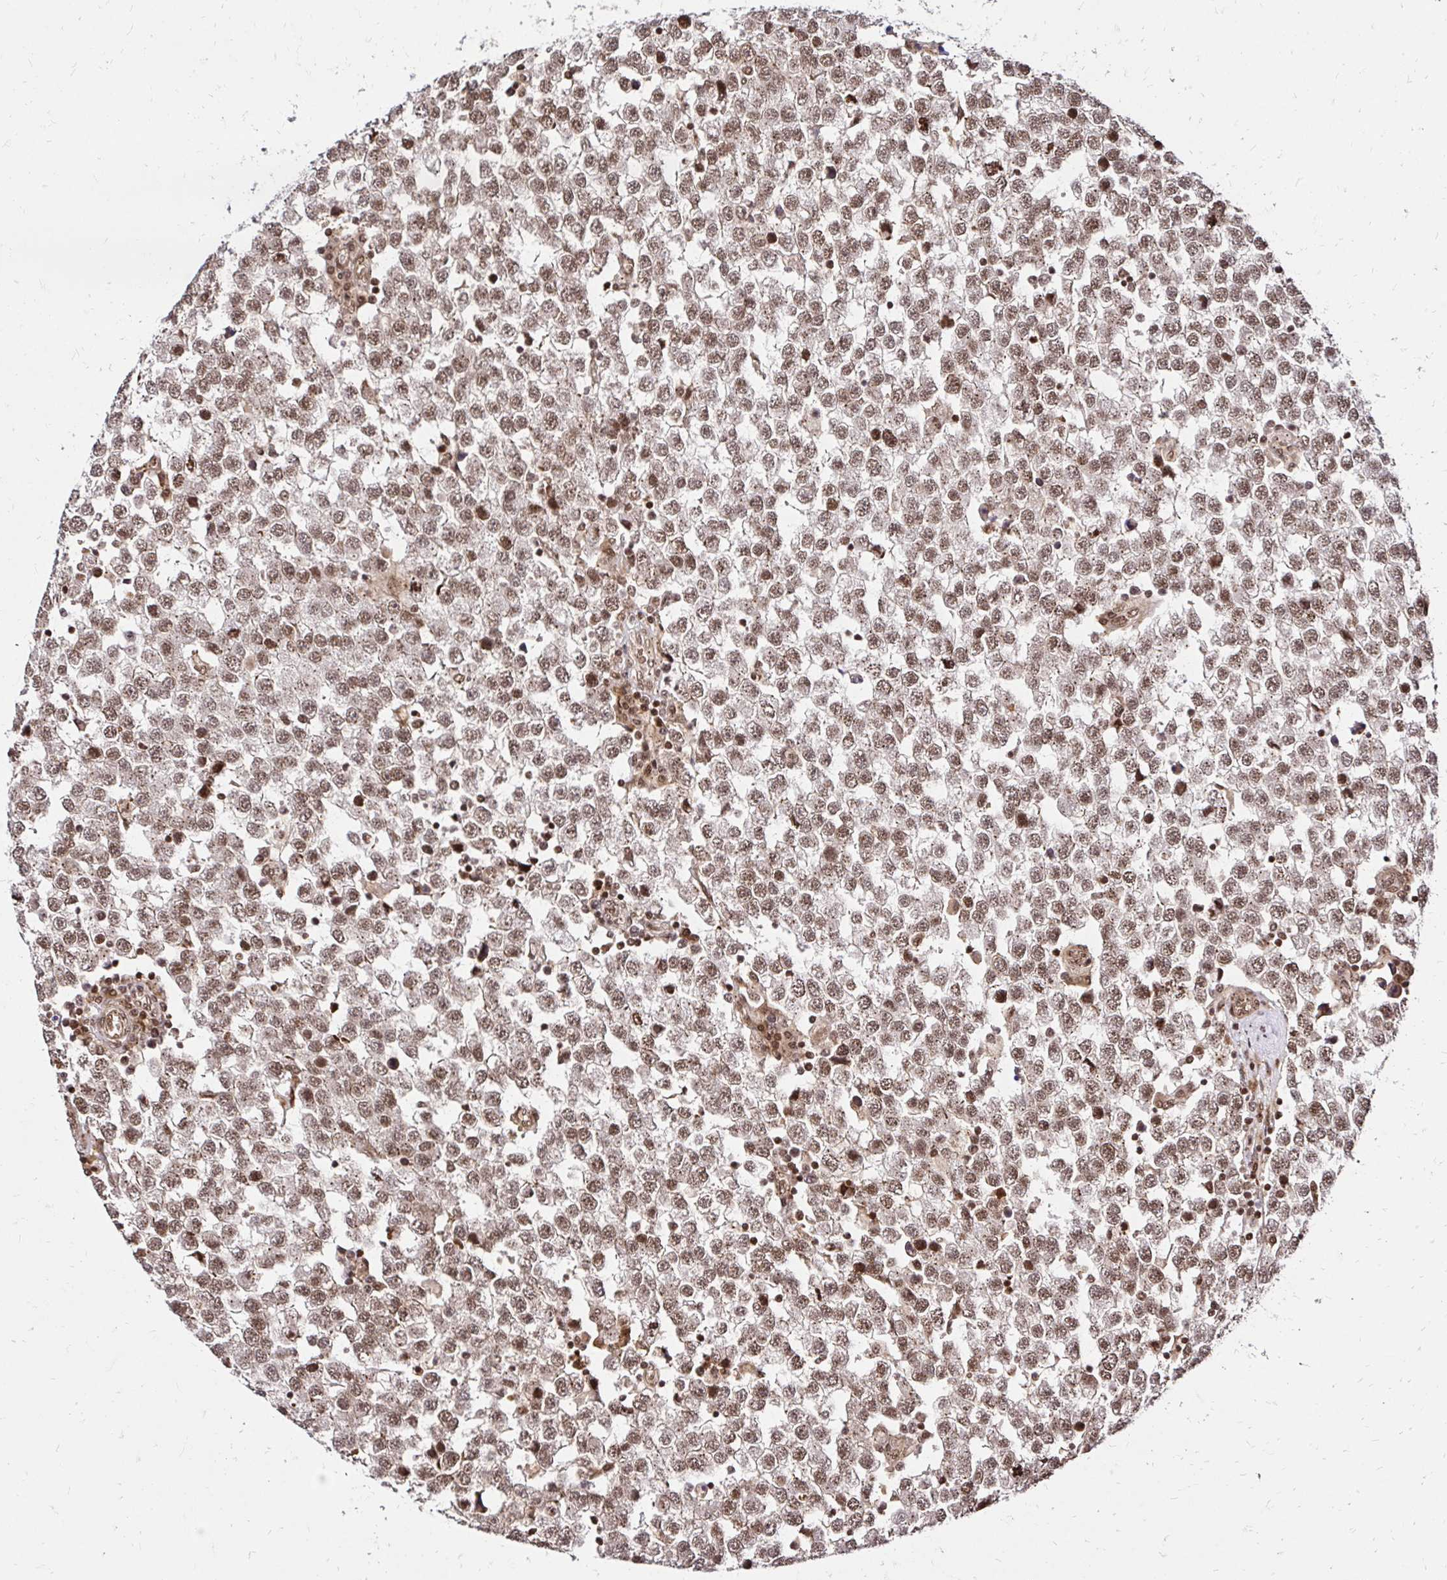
{"staining": {"intensity": "moderate", "quantity": ">75%", "location": "nuclear"}, "tissue": "testis cancer", "cell_type": "Tumor cells", "image_type": "cancer", "snomed": [{"axis": "morphology", "description": "Seminoma, NOS"}, {"axis": "topography", "description": "Testis"}], "caption": "Testis cancer stained for a protein displays moderate nuclear positivity in tumor cells.", "gene": "GLYR1", "patient": {"sex": "male", "age": 34}}